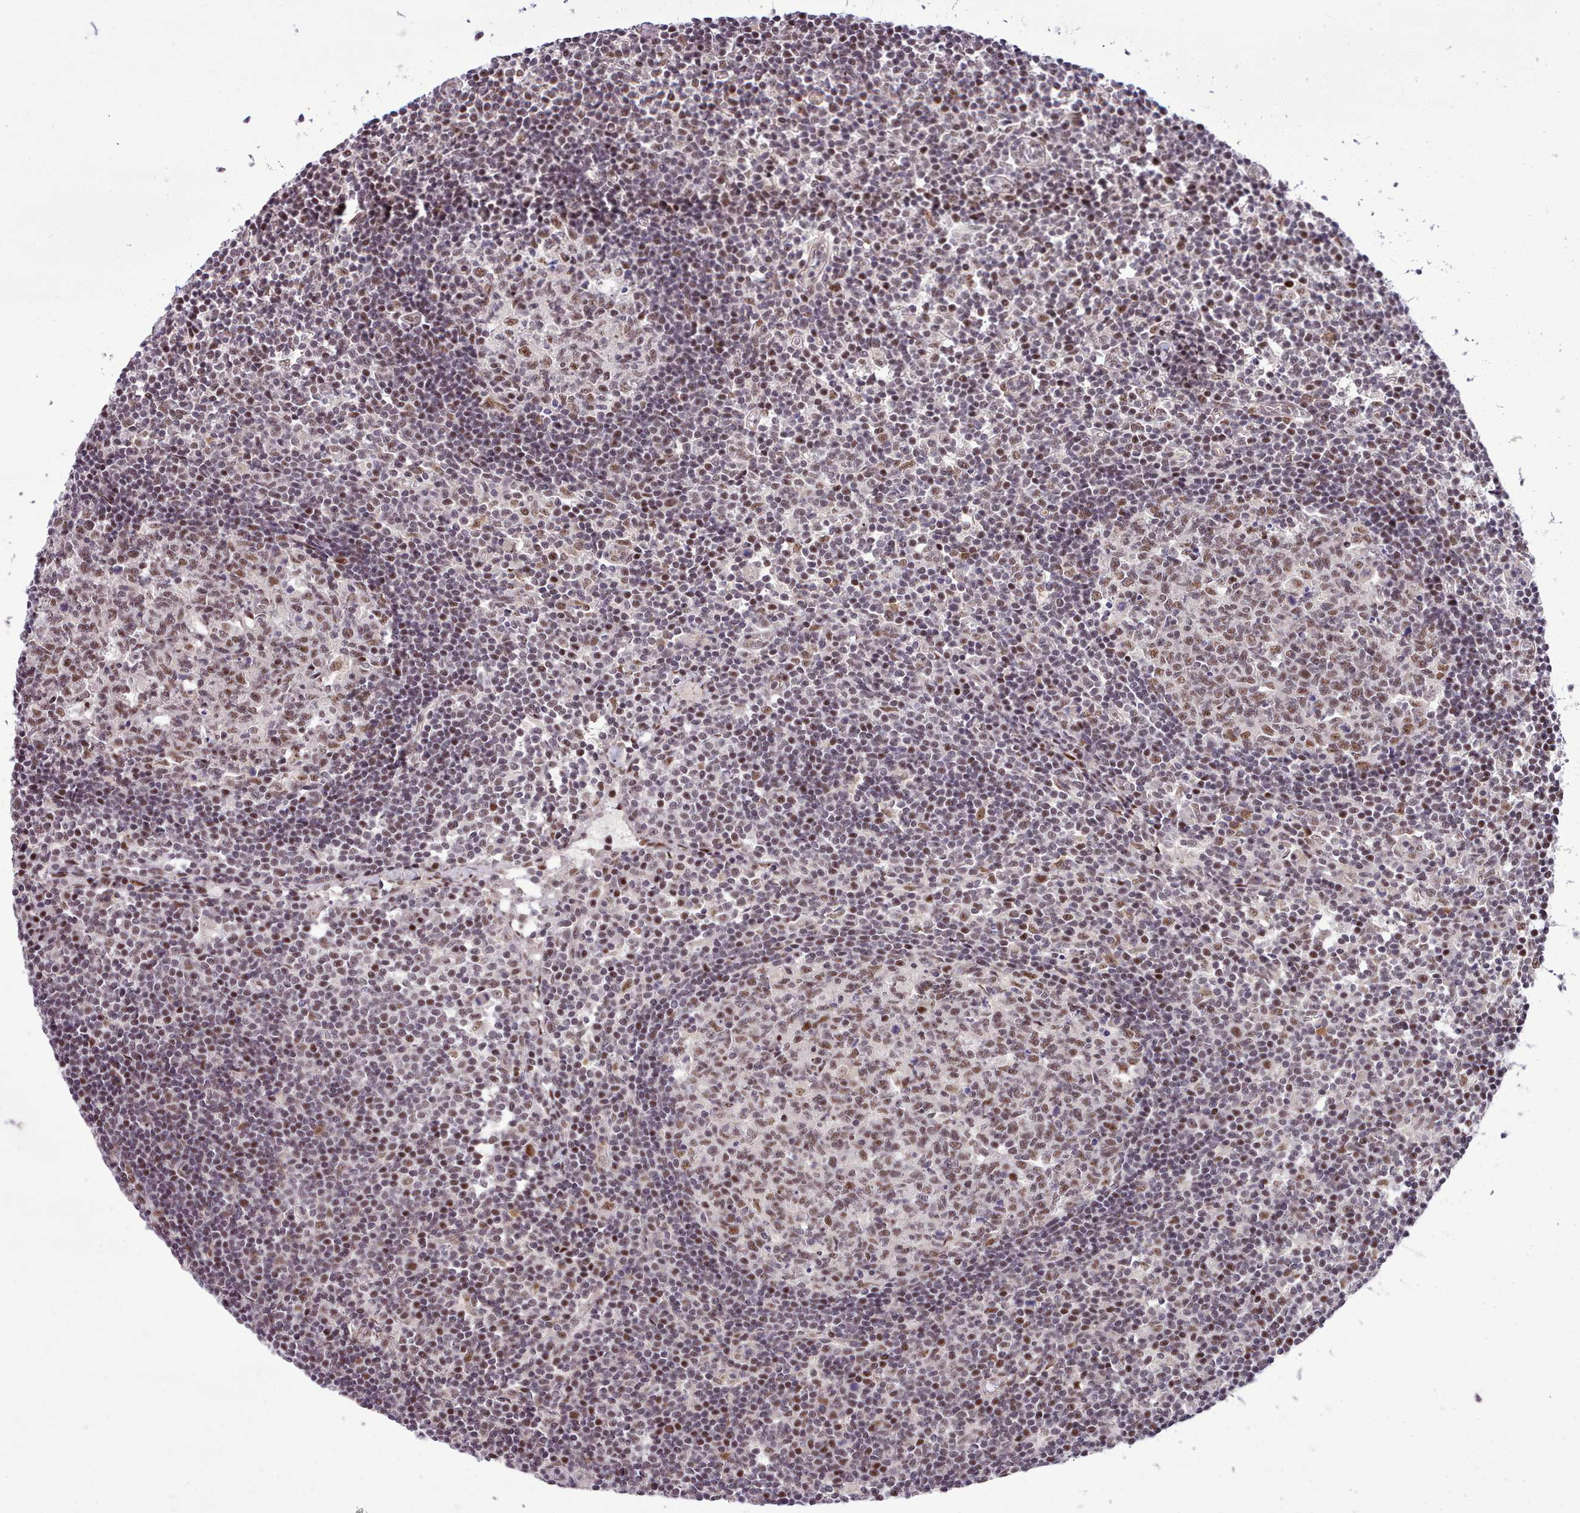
{"staining": {"intensity": "moderate", "quantity": ">75%", "location": "nuclear"}, "tissue": "lymph node", "cell_type": "Germinal center cells", "image_type": "normal", "snomed": [{"axis": "morphology", "description": "Normal tissue, NOS"}, {"axis": "topography", "description": "Lymph node"}], "caption": "Benign lymph node was stained to show a protein in brown. There is medium levels of moderate nuclear positivity in approximately >75% of germinal center cells.", "gene": "HOXB7", "patient": {"sex": "female", "age": 55}}